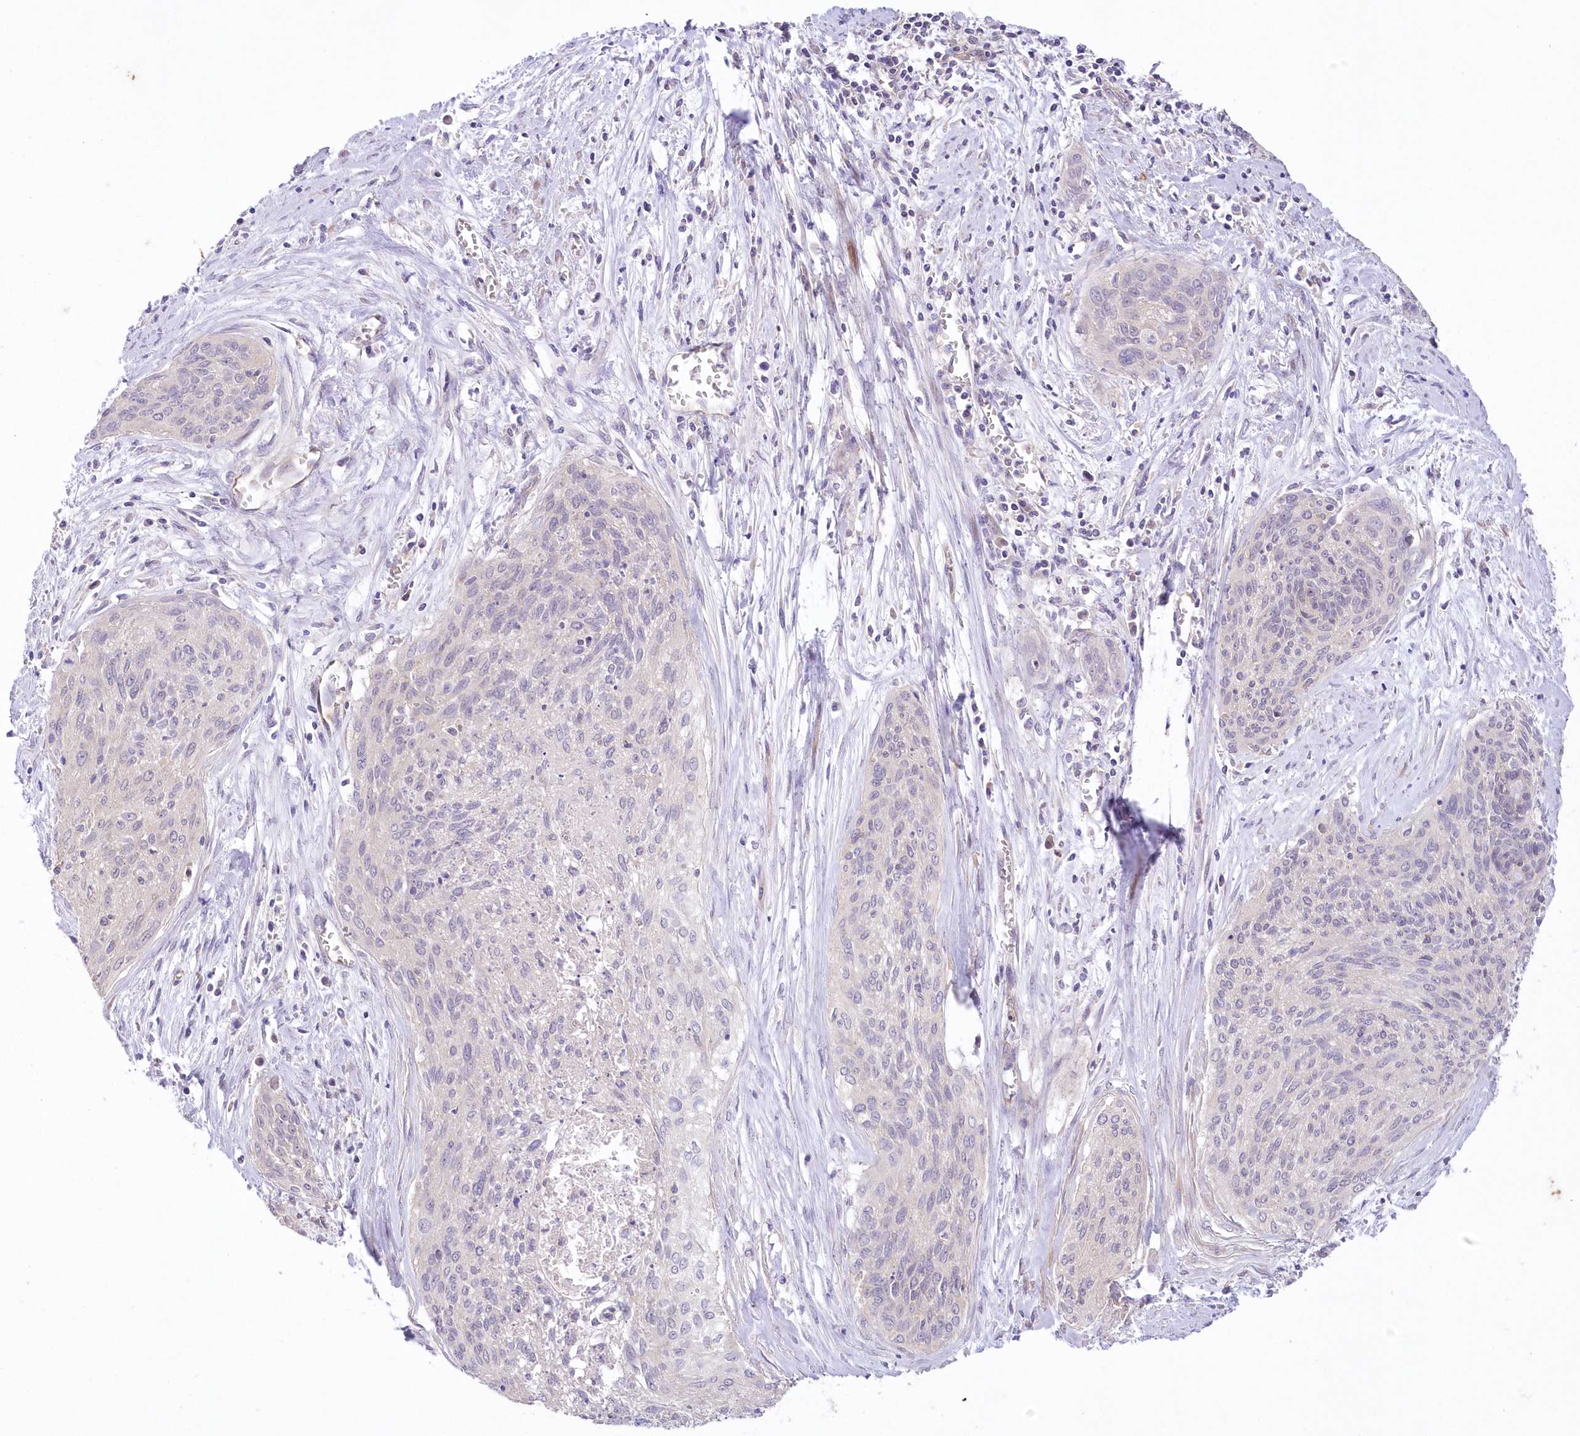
{"staining": {"intensity": "negative", "quantity": "none", "location": "none"}, "tissue": "cervical cancer", "cell_type": "Tumor cells", "image_type": "cancer", "snomed": [{"axis": "morphology", "description": "Squamous cell carcinoma, NOS"}, {"axis": "topography", "description": "Cervix"}], "caption": "IHC photomicrograph of human squamous cell carcinoma (cervical) stained for a protein (brown), which displays no positivity in tumor cells. (Immunohistochemistry, brightfield microscopy, high magnification).", "gene": "ITSN2", "patient": {"sex": "female", "age": 55}}